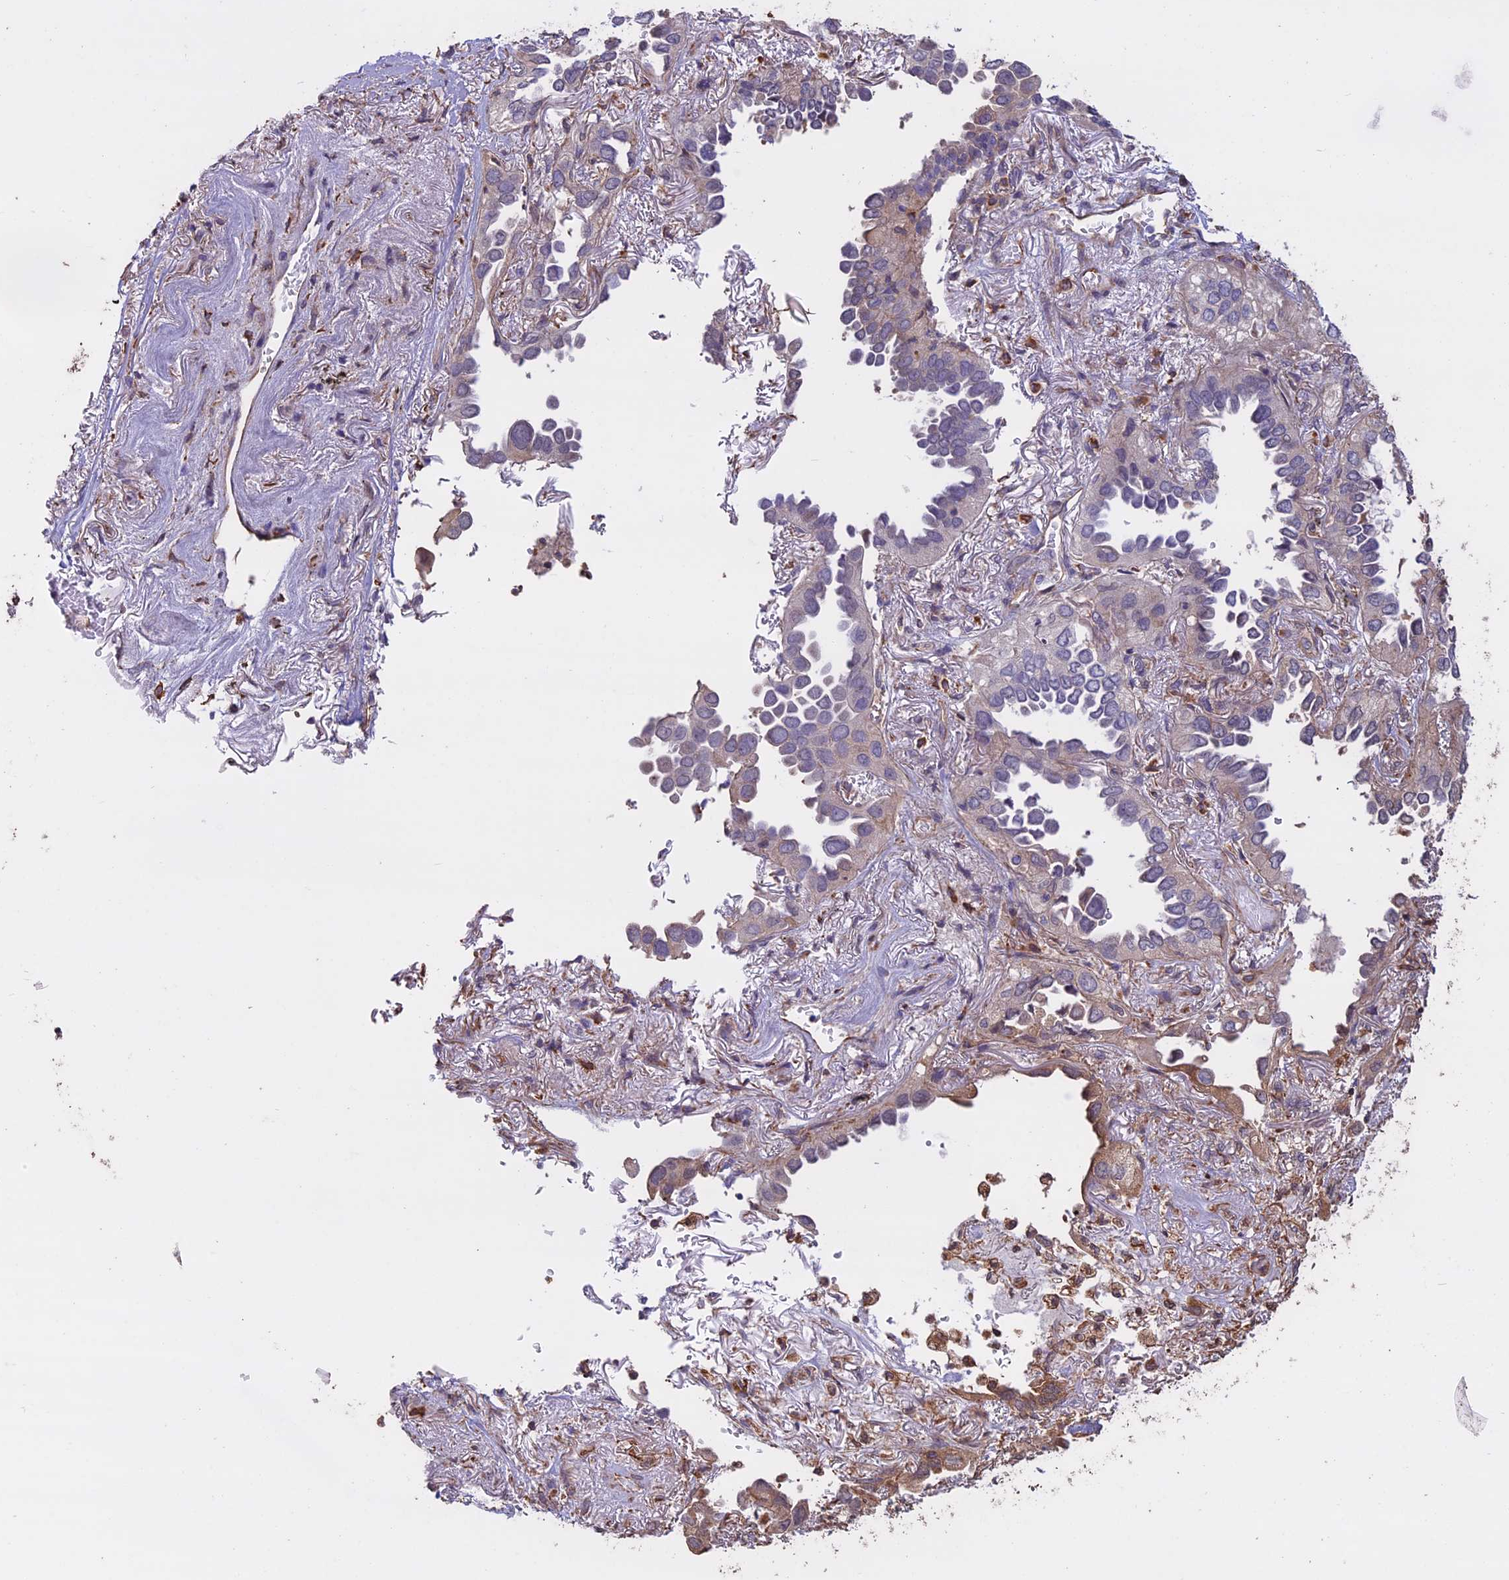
{"staining": {"intensity": "weak", "quantity": "<25%", "location": "cytoplasmic/membranous"}, "tissue": "lung cancer", "cell_type": "Tumor cells", "image_type": "cancer", "snomed": [{"axis": "morphology", "description": "Adenocarcinoma, NOS"}, {"axis": "topography", "description": "Lung"}], "caption": "This is a photomicrograph of immunohistochemistry staining of lung adenocarcinoma, which shows no expression in tumor cells.", "gene": "CCDC148", "patient": {"sex": "female", "age": 76}}